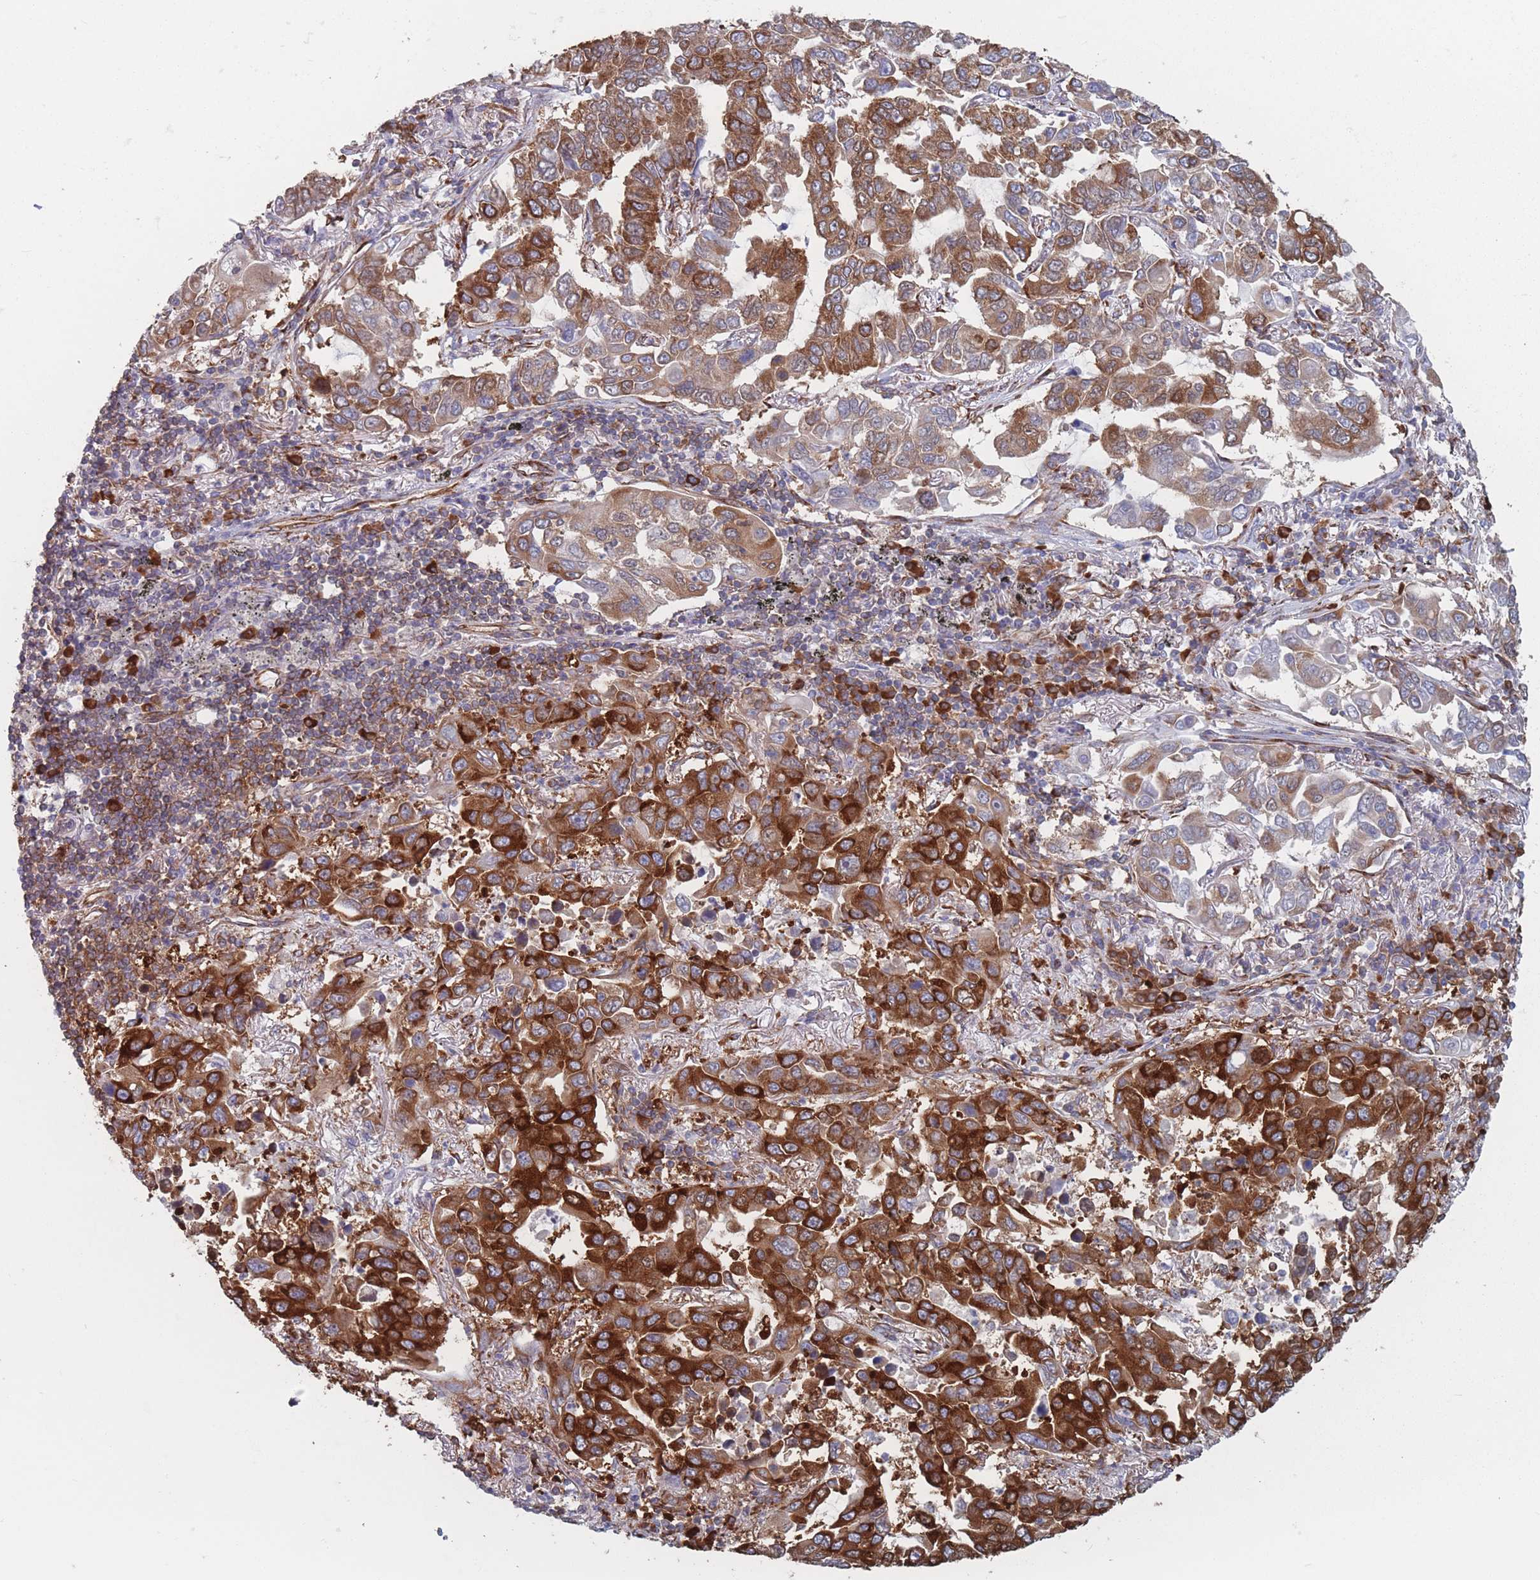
{"staining": {"intensity": "strong", "quantity": ">75%", "location": "cytoplasmic/membranous"}, "tissue": "lung cancer", "cell_type": "Tumor cells", "image_type": "cancer", "snomed": [{"axis": "morphology", "description": "Adenocarcinoma, NOS"}, {"axis": "topography", "description": "Lung"}], "caption": "IHC of human lung cancer displays high levels of strong cytoplasmic/membranous staining in about >75% of tumor cells.", "gene": "EEF1B2", "patient": {"sex": "male", "age": 64}}